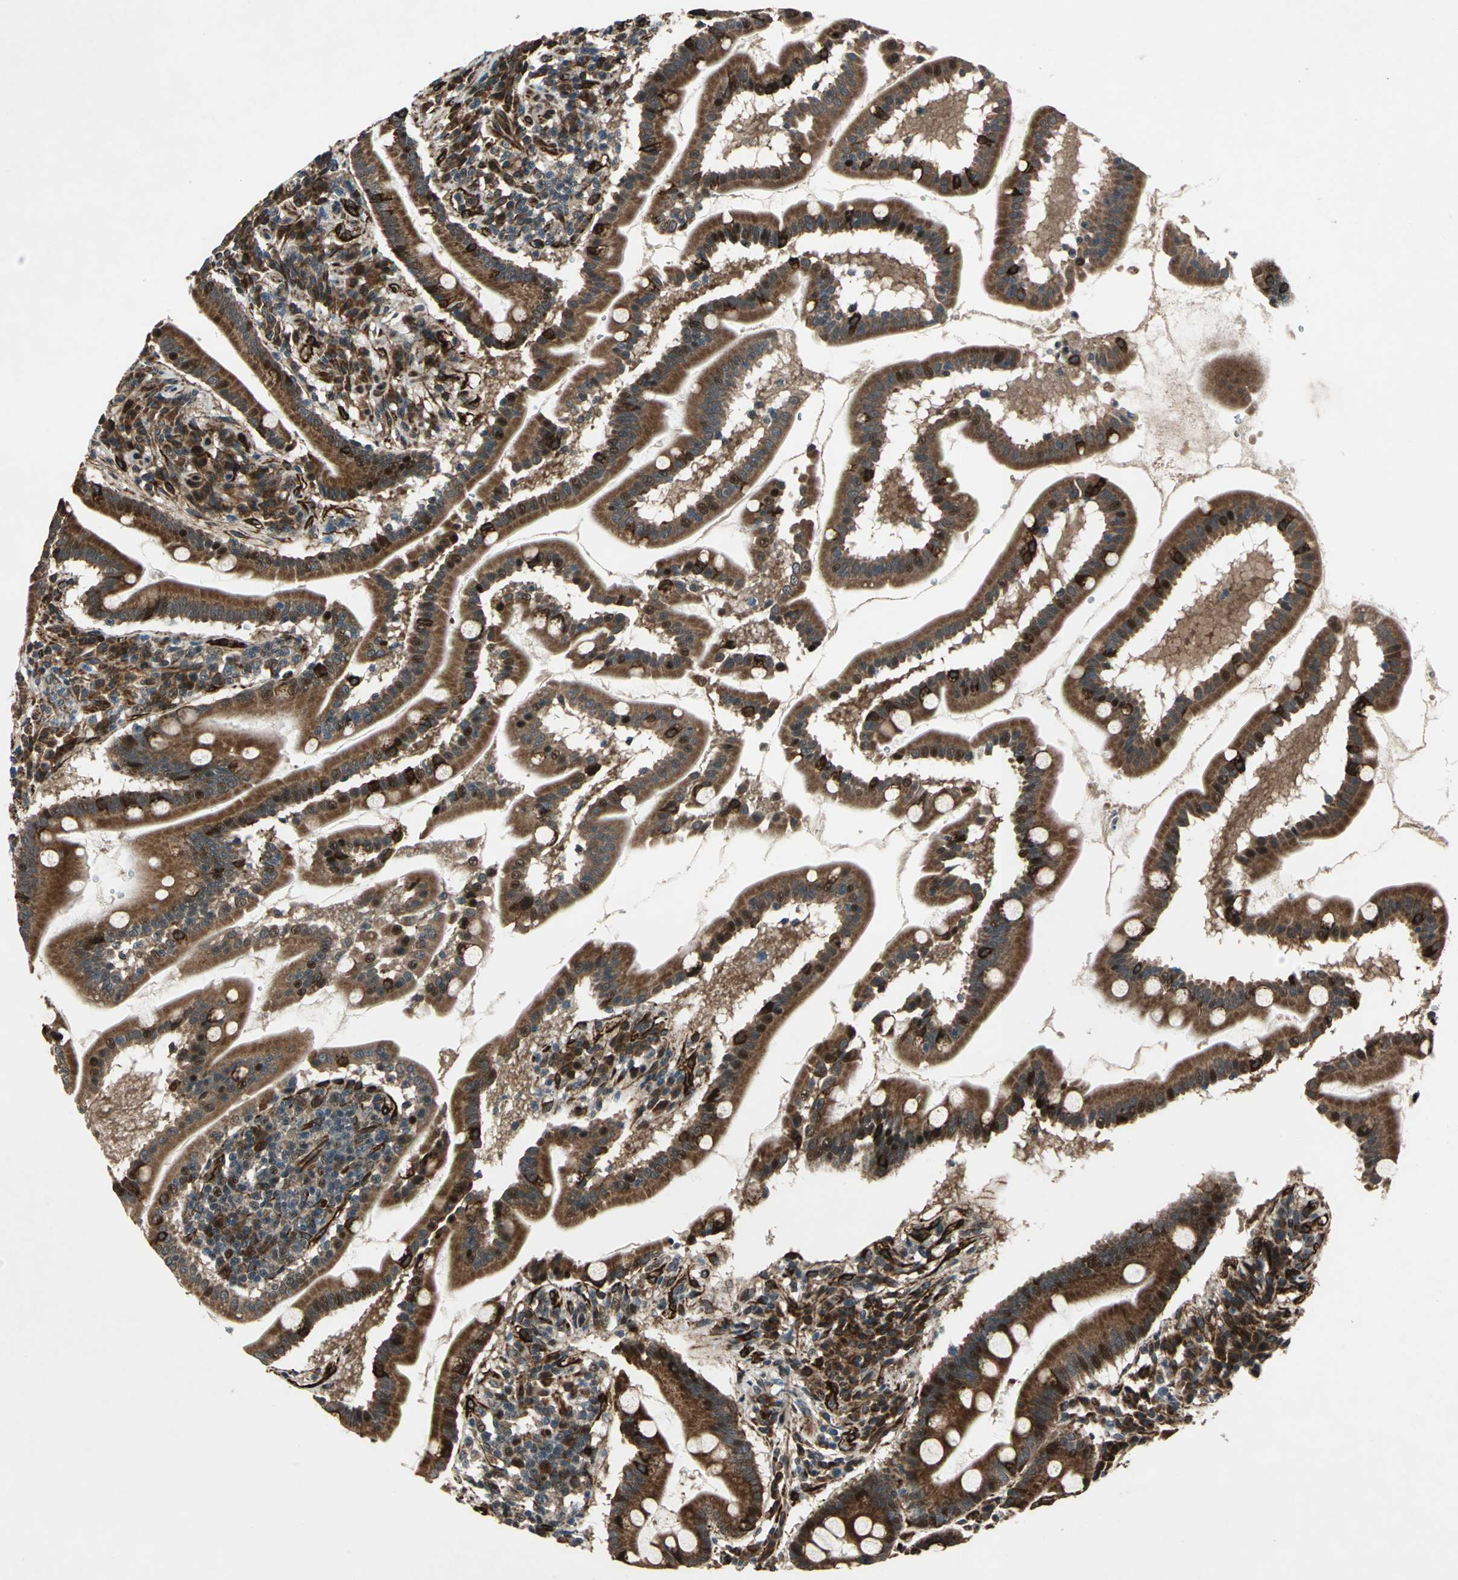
{"staining": {"intensity": "strong", "quantity": ">75%", "location": "cytoplasmic/membranous,nuclear"}, "tissue": "duodenum", "cell_type": "Glandular cells", "image_type": "normal", "snomed": [{"axis": "morphology", "description": "Normal tissue, NOS"}, {"axis": "topography", "description": "Duodenum"}], "caption": "Brown immunohistochemical staining in normal human duodenum exhibits strong cytoplasmic/membranous,nuclear expression in approximately >75% of glandular cells.", "gene": "EXD2", "patient": {"sex": "male", "age": 50}}